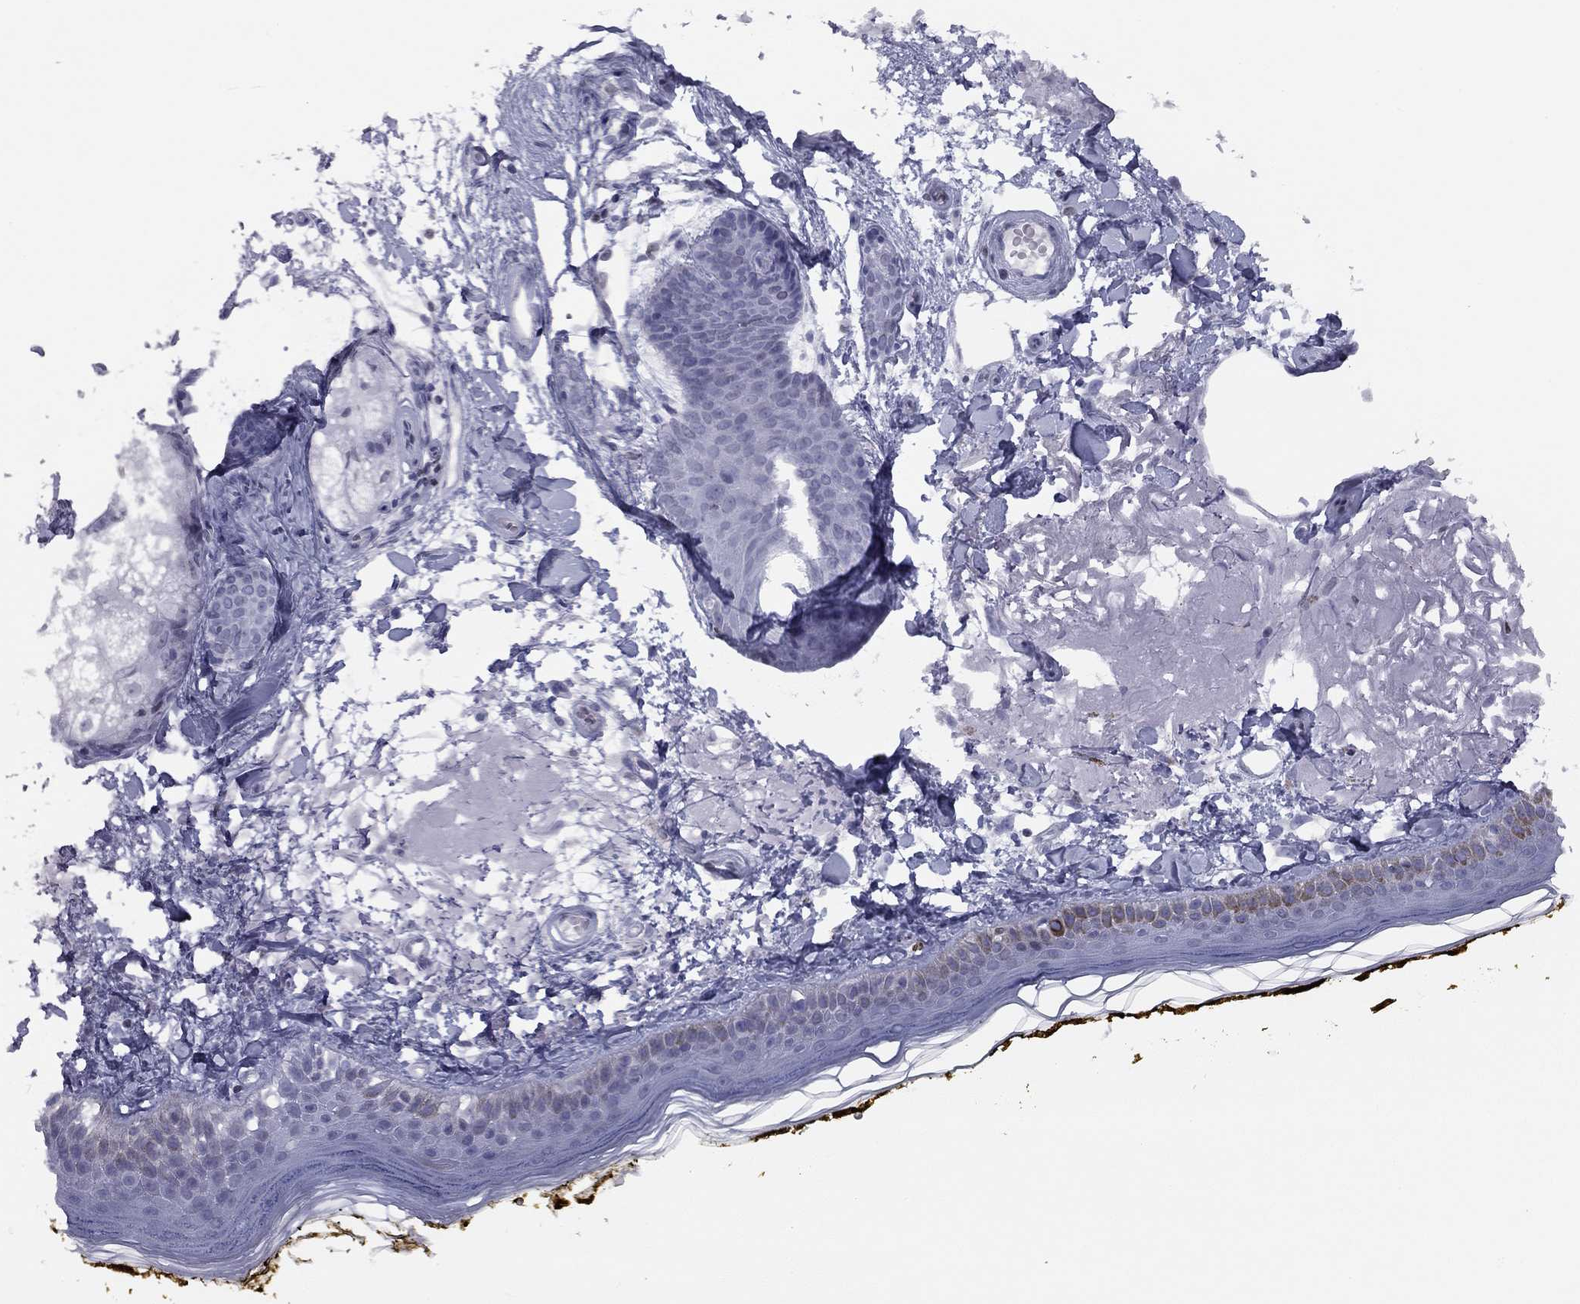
{"staining": {"intensity": "negative", "quantity": "none", "location": "none"}, "tissue": "skin", "cell_type": "Fibroblasts", "image_type": "normal", "snomed": [{"axis": "morphology", "description": "Normal tissue, NOS"}, {"axis": "topography", "description": "Skin"}], "caption": "Immunohistochemistry histopathology image of normal skin stained for a protein (brown), which shows no positivity in fibroblasts. (DAB immunohistochemistry (IHC) with hematoxylin counter stain).", "gene": "ESPL1", "patient": {"sex": "male", "age": 76}}